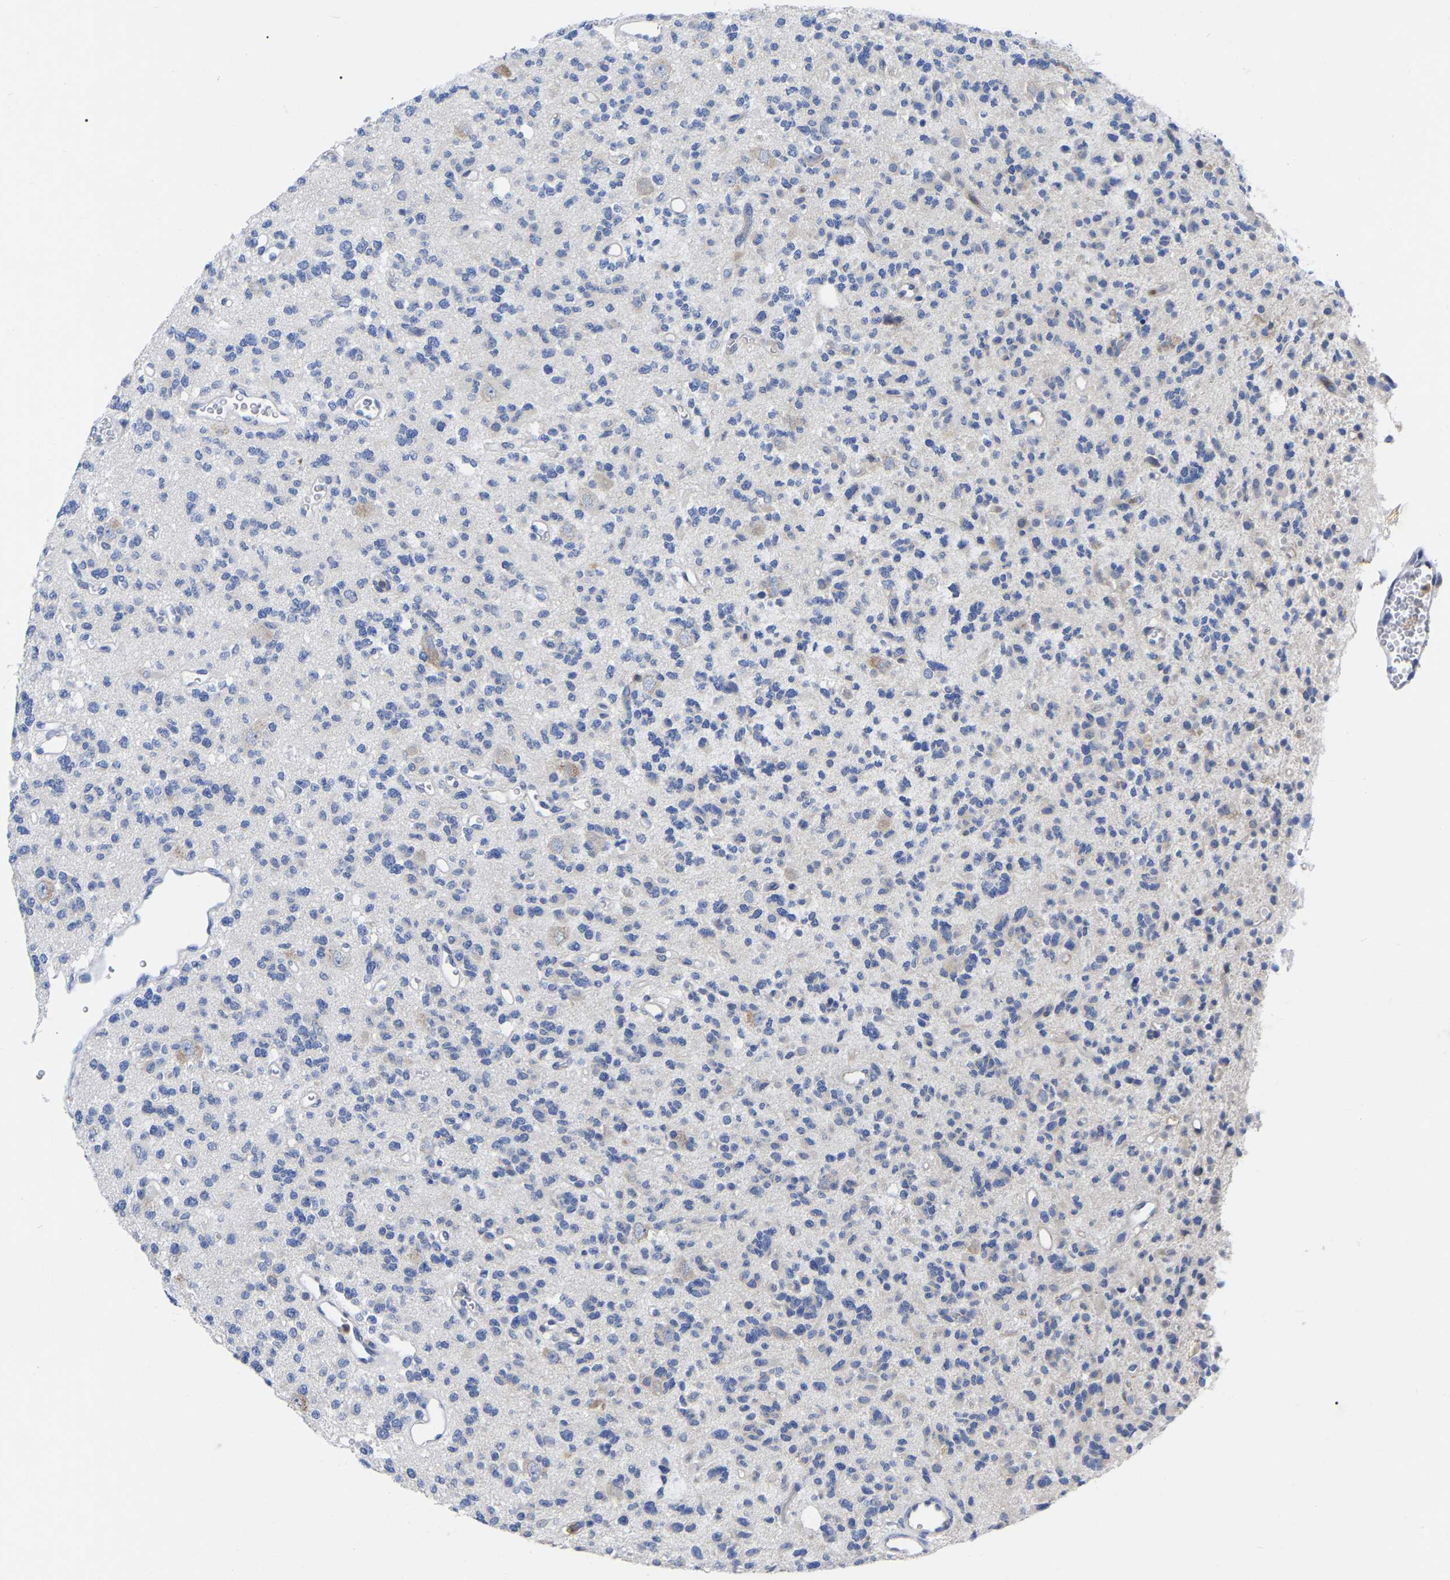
{"staining": {"intensity": "negative", "quantity": "none", "location": "none"}, "tissue": "glioma", "cell_type": "Tumor cells", "image_type": "cancer", "snomed": [{"axis": "morphology", "description": "Glioma, malignant, Low grade"}, {"axis": "topography", "description": "Brain"}], "caption": "There is no significant expression in tumor cells of glioma.", "gene": "PTPN7", "patient": {"sex": "male", "age": 38}}